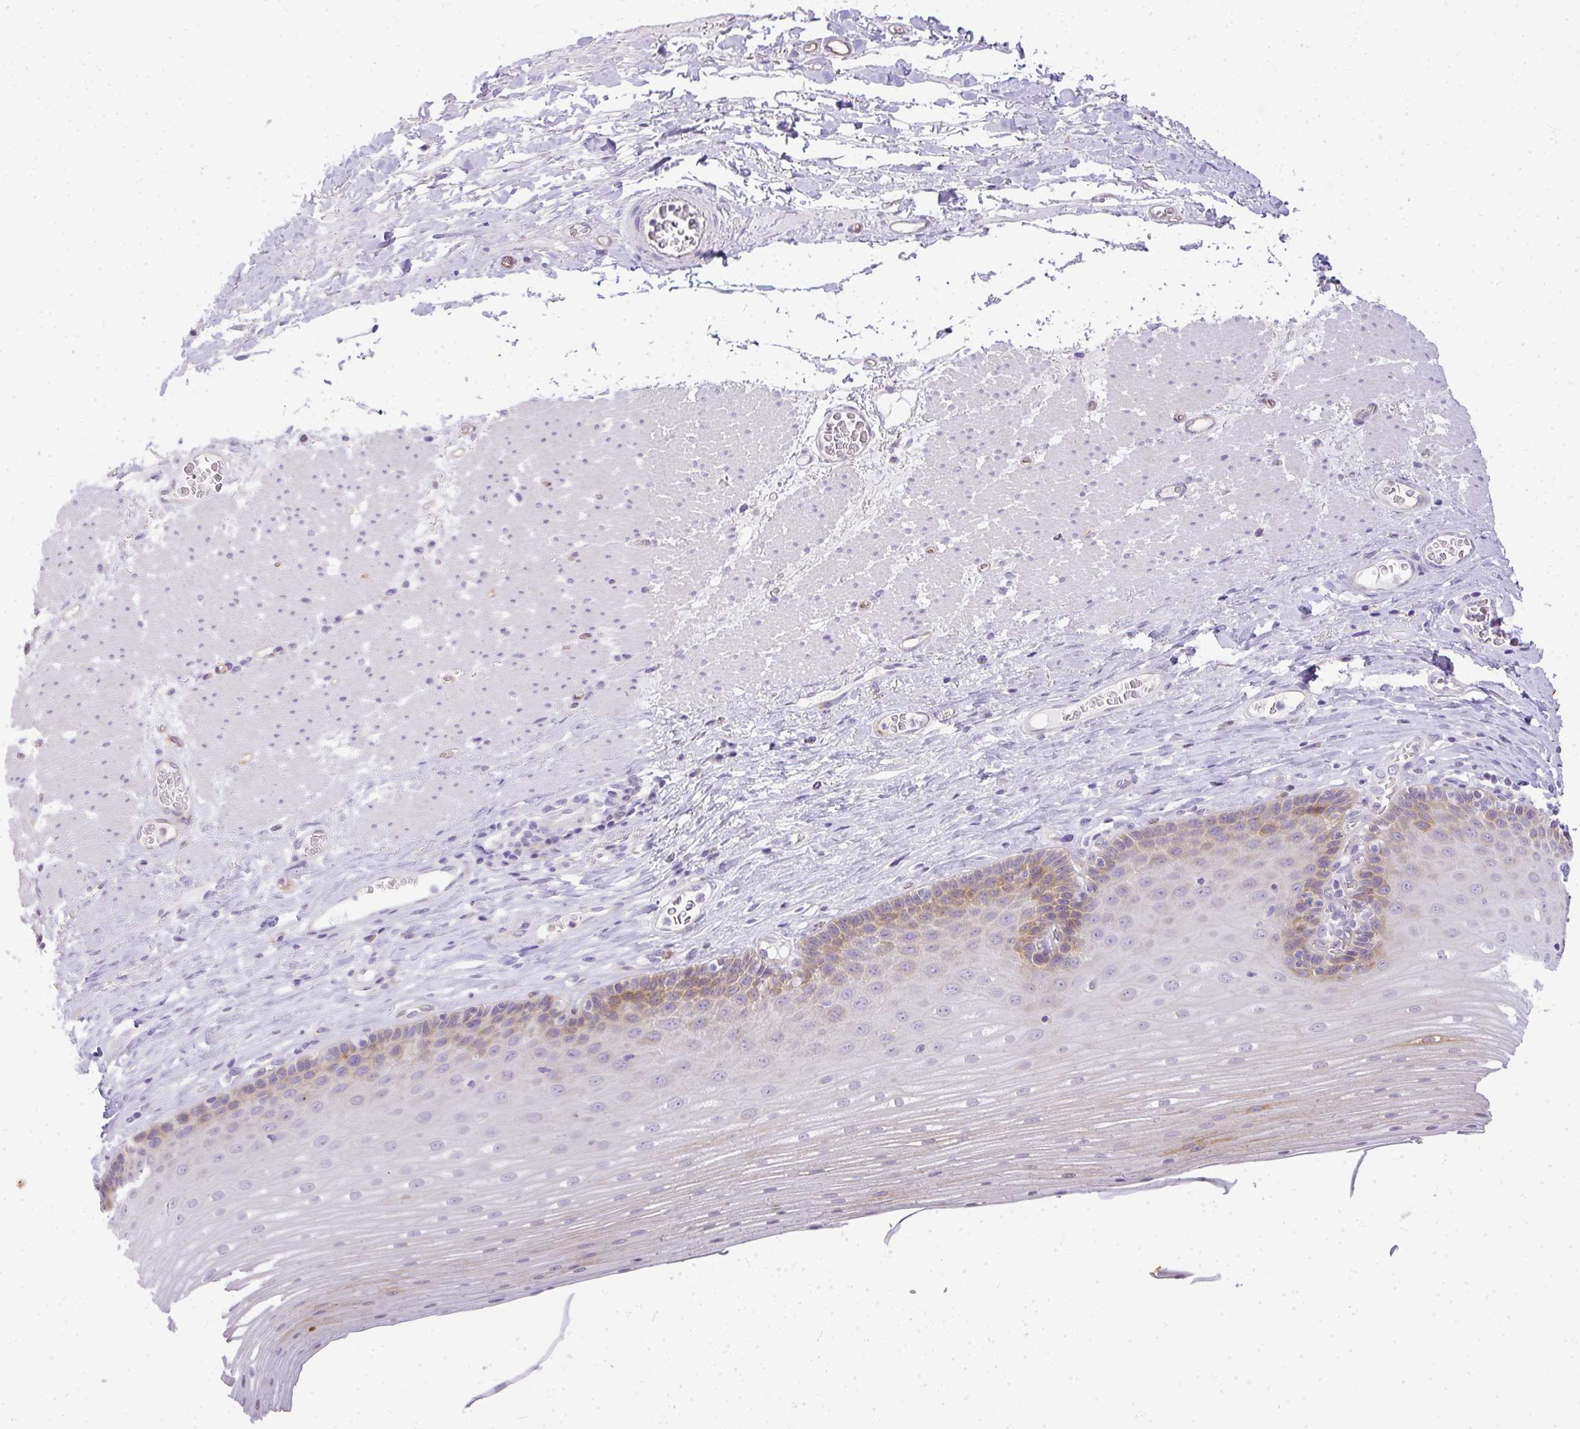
{"staining": {"intensity": "moderate", "quantity": "25%-75%", "location": "cytoplasmic/membranous"}, "tissue": "esophagus", "cell_type": "Squamous epithelial cells", "image_type": "normal", "snomed": [{"axis": "morphology", "description": "Normal tissue, NOS"}, {"axis": "topography", "description": "Esophagus"}], "caption": "Human esophagus stained for a protein (brown) reveals moderate cytoplasmic/membranous positive expression in approximately 25%-75% of squamous epithelial cells.", "gene": "LIPE", "patient": {"sex": "male", "age": 62}}